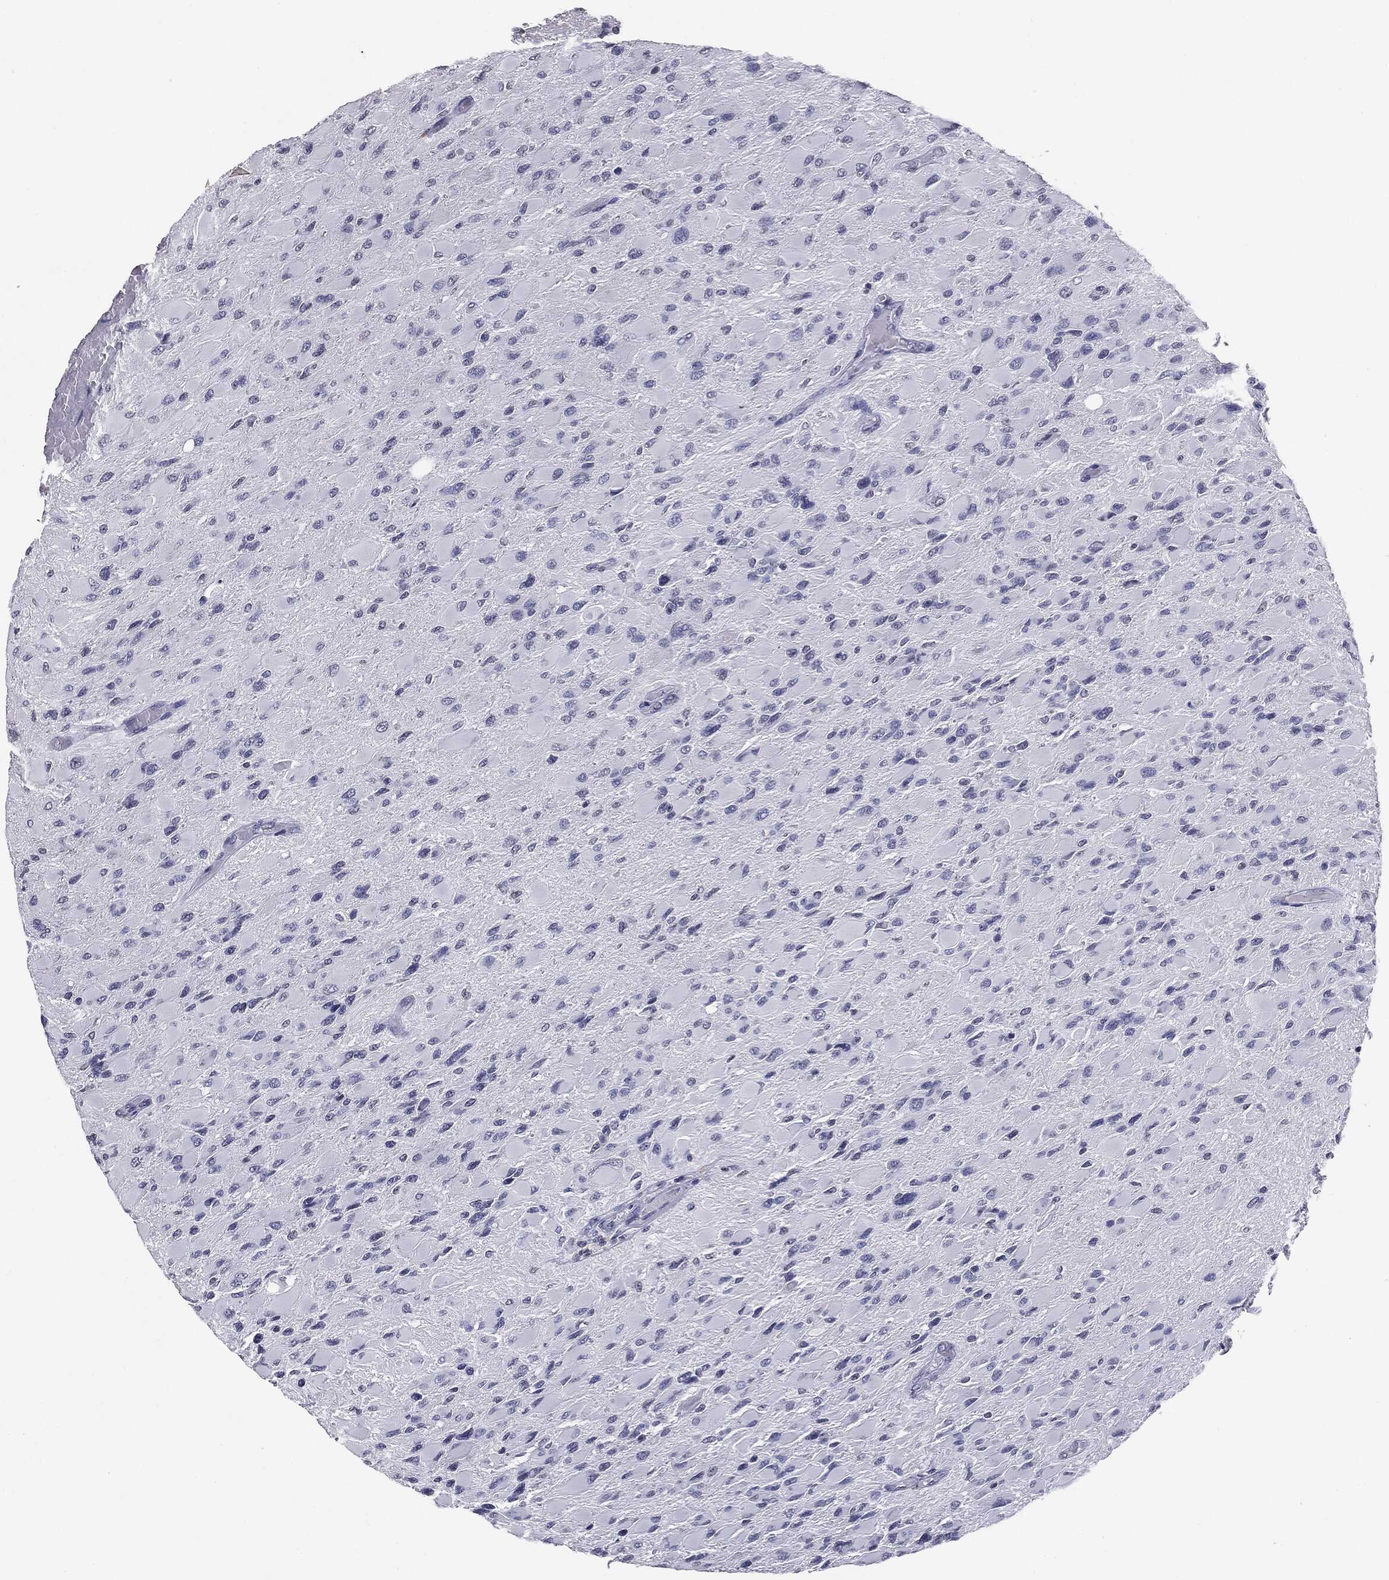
{"staining": {"intensity": "negative", "quantity": "none", "location": "none"}, "tissue": "glioma", "cell_type": "Tumor cells", "image_type": "cancer", "snomed": [{"axis": "morphology", "description": "Glioma, malignant, High grade"}, {"axis": "topography", "description": "Cerebral cortex"}], "caption": "Immunohistochemistry (IHC) of human malignant glioma (high-grade) displays no staining in tumor cells. (Stains: DAB (3,3'-diaminobenzidine) IHC with hematoxylin counter stain, Microscopy: brightfield microscopy at high magnification).", "gene": "SERPINB4", "patient": {"sex": "female", "age": 36}}